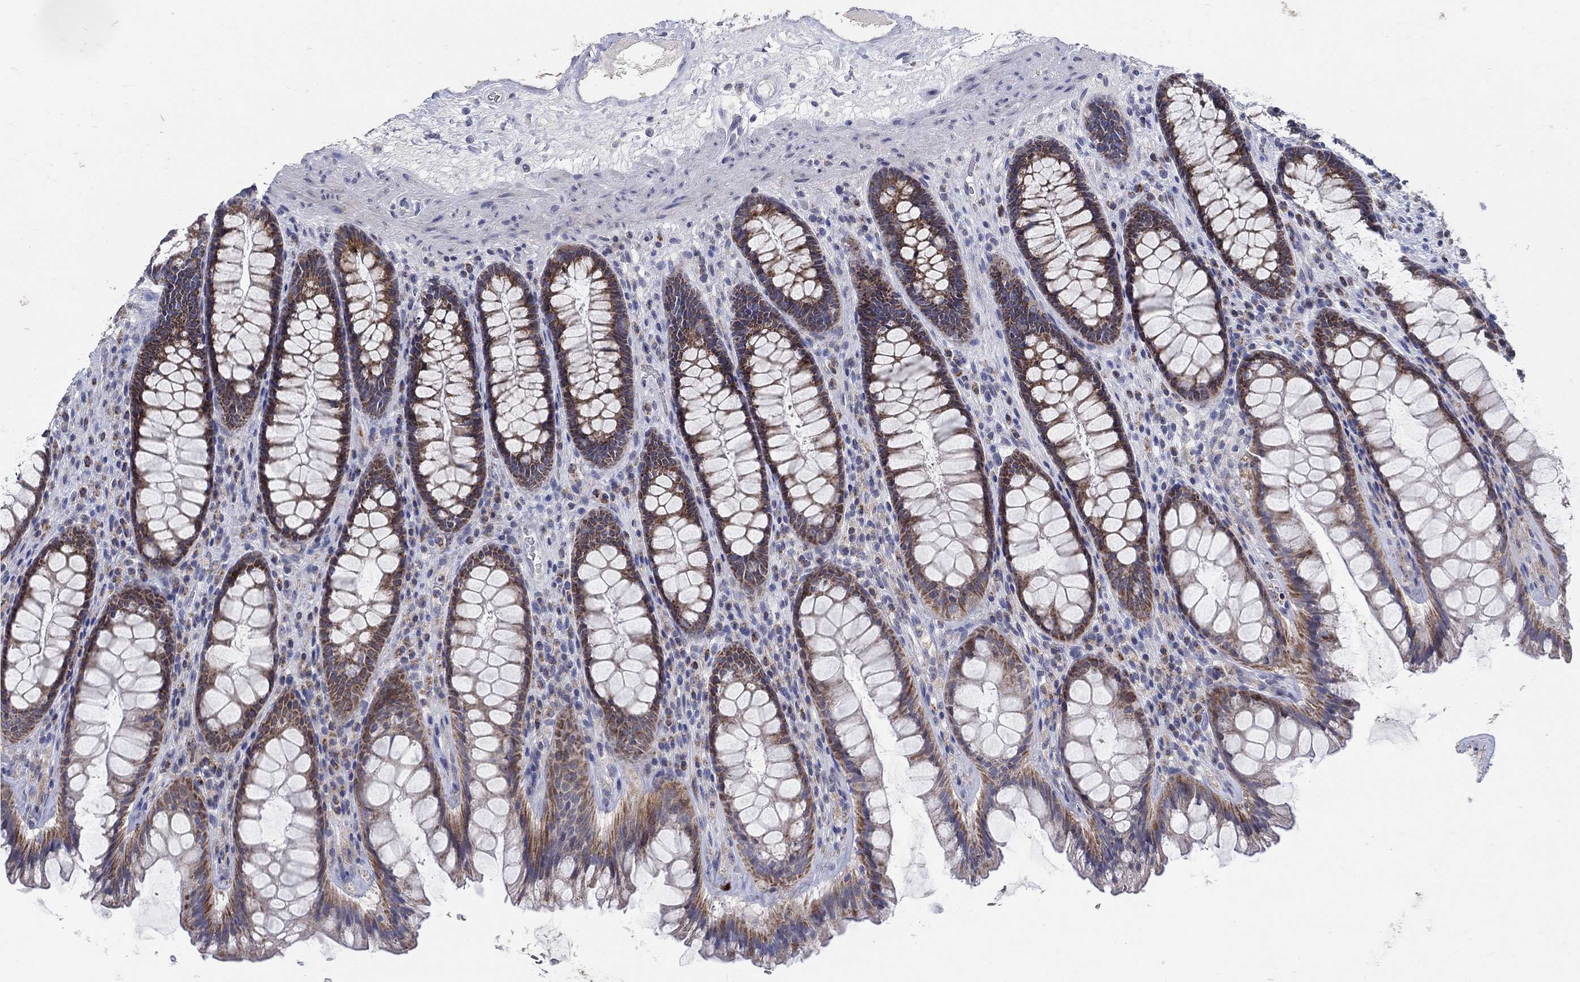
{"staining": {"intensity": "moderate", "quantity": "25%-75%", "location": "cytoplasmic/membranous"}, "tissue": "rectum", "cell_type": "Glandular cells", "image_type": "normal", "snomed": [{"axis": "morphology", "description": "Normal tissue, NOS"}, {"axis": "topography", "description": "Rectum"}], "caption": "An image showing moderate cytoplasmic/membranous staining in about 25%-75% of glandular cells in benign rectum, as visualized by brown immunohistochemical staining.", "gene": "HMX2", "patient": {"sex": "male", "age": 72}}